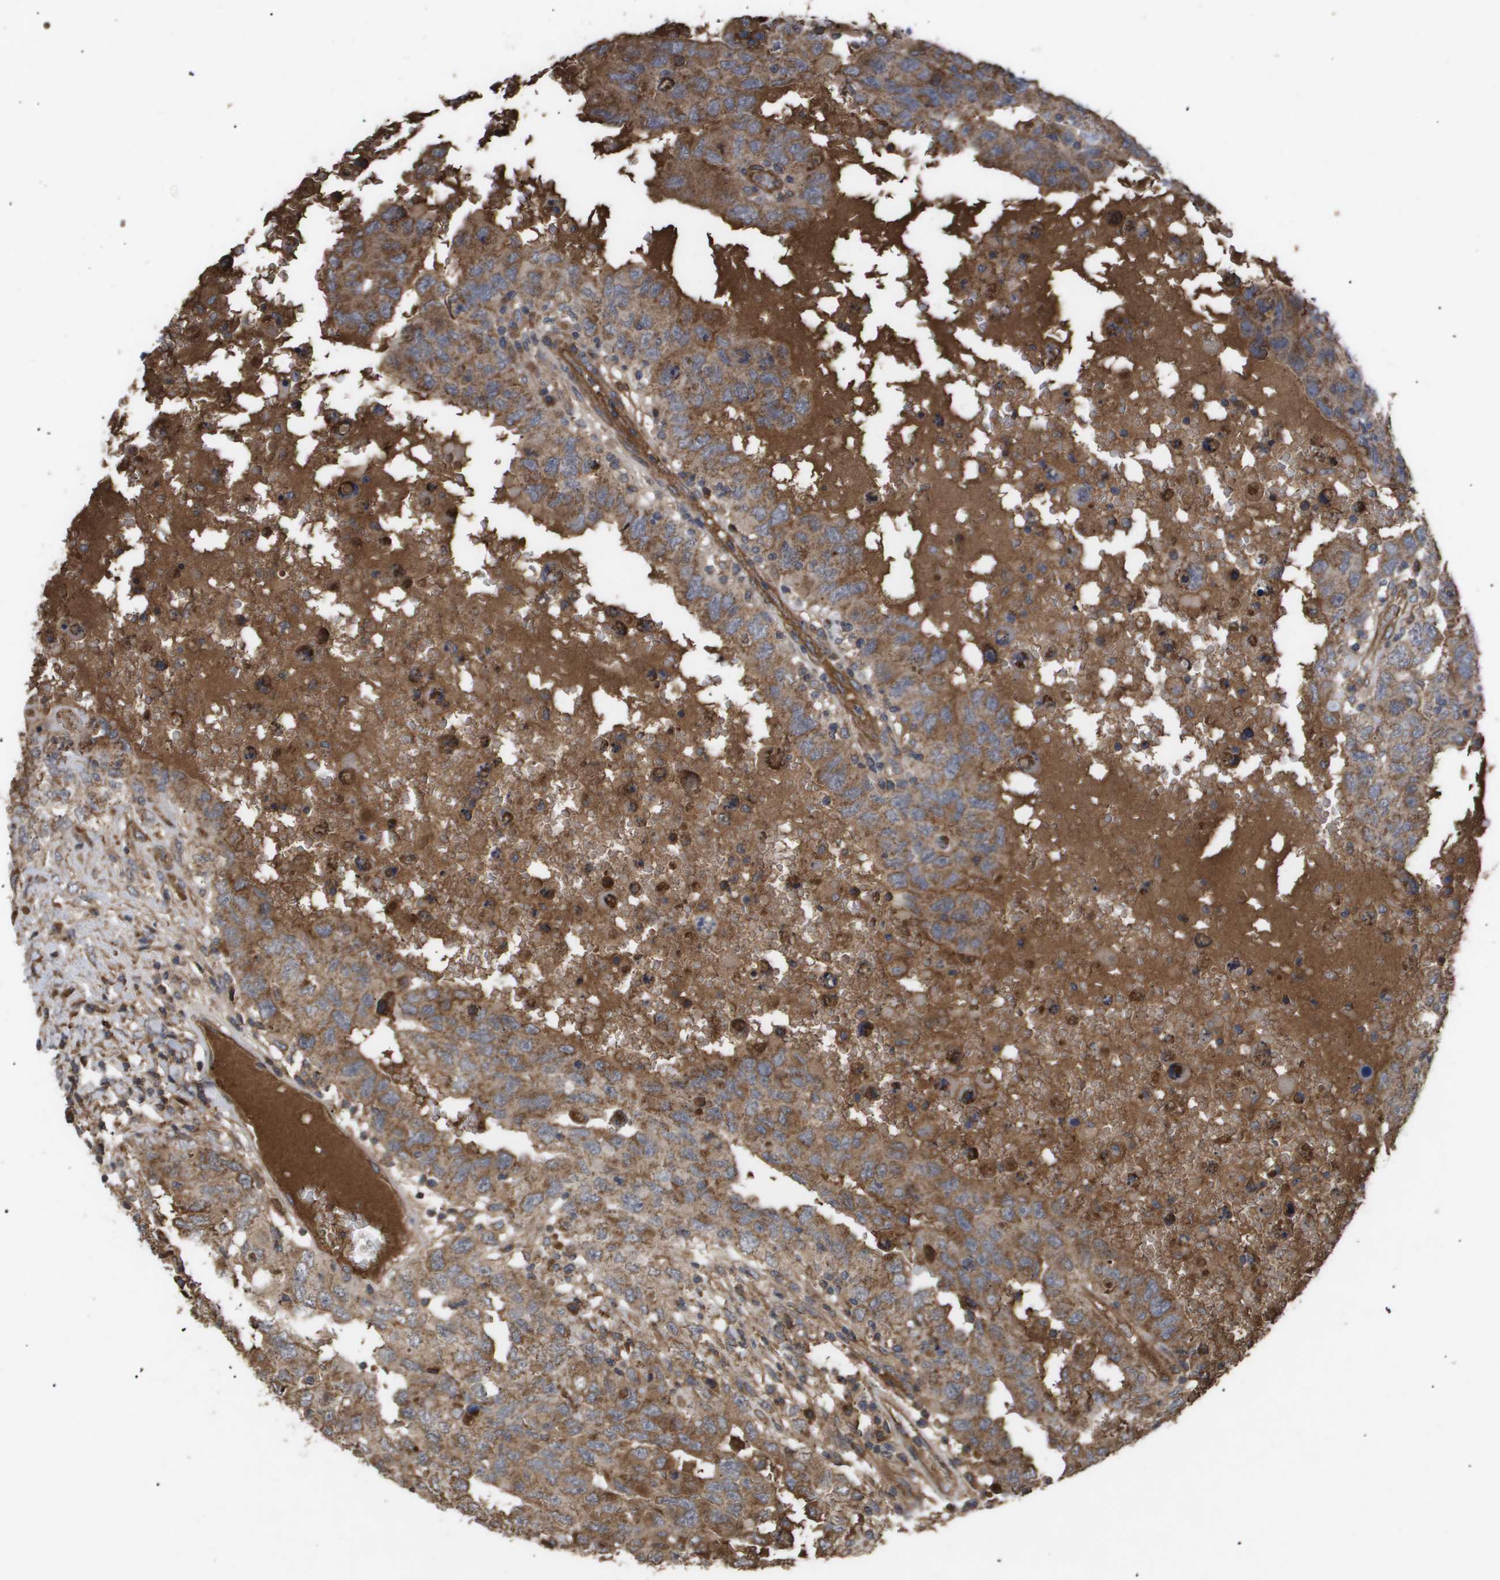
{"staining": {"intensity": "moderate", "quantity": ">75%", "location": "cytoplasmic/membranous"}, "tissue": "testis cancer", "cell_type": "Tumor cells", "image_type": "cancer", "snomed": [{"axis": "morphology", "description": "Carcinoma, Embryonal, NOS"}, {"axis": "topography", "description": "Testis"}], "caption": "Testis cancer stained for a protein exhibits moderate cytoplasmic/membranous positivity in tumor cells.", "gene": "TNS1", "patient": {"sex": "male", "age": 26}}